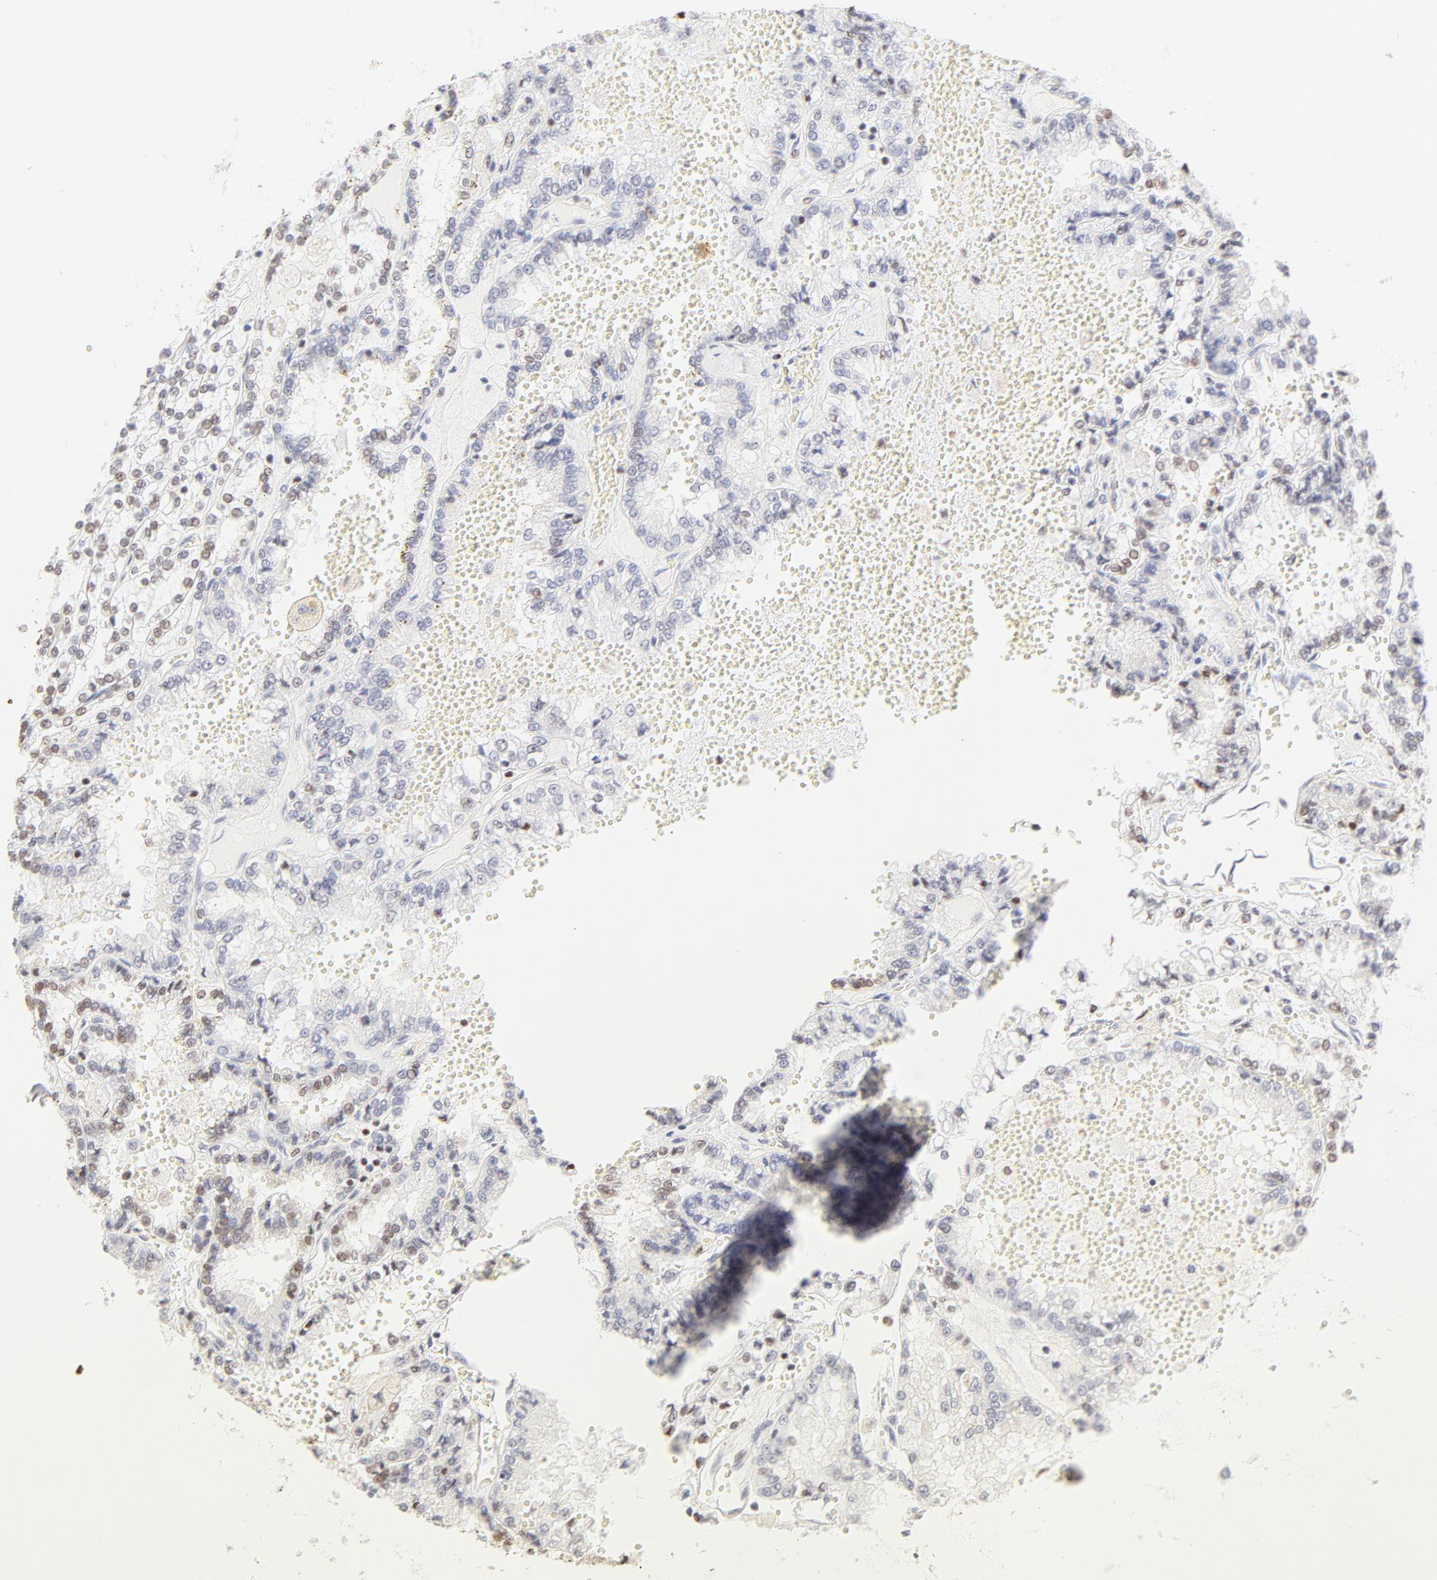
{"staining": {"intensity": "weak", "quantity": "<25%", "location": "nuclear"}, "tissue": "renal cancer", "cell_type": "Tumor cells", "image_type": "cancer", "snomed": [{"axis": "morphology", "description": "Adenocarcinoma, NOS"}, {"axis": "topography", "description": "Kidney"}], "caption": "Immunohistochemical staining of human adenocarcinoma (renal) demonstrates no significant positivity in tumor cells.", "gene": "ZNF540", "patient": {"sex": "female", "age": 56}}